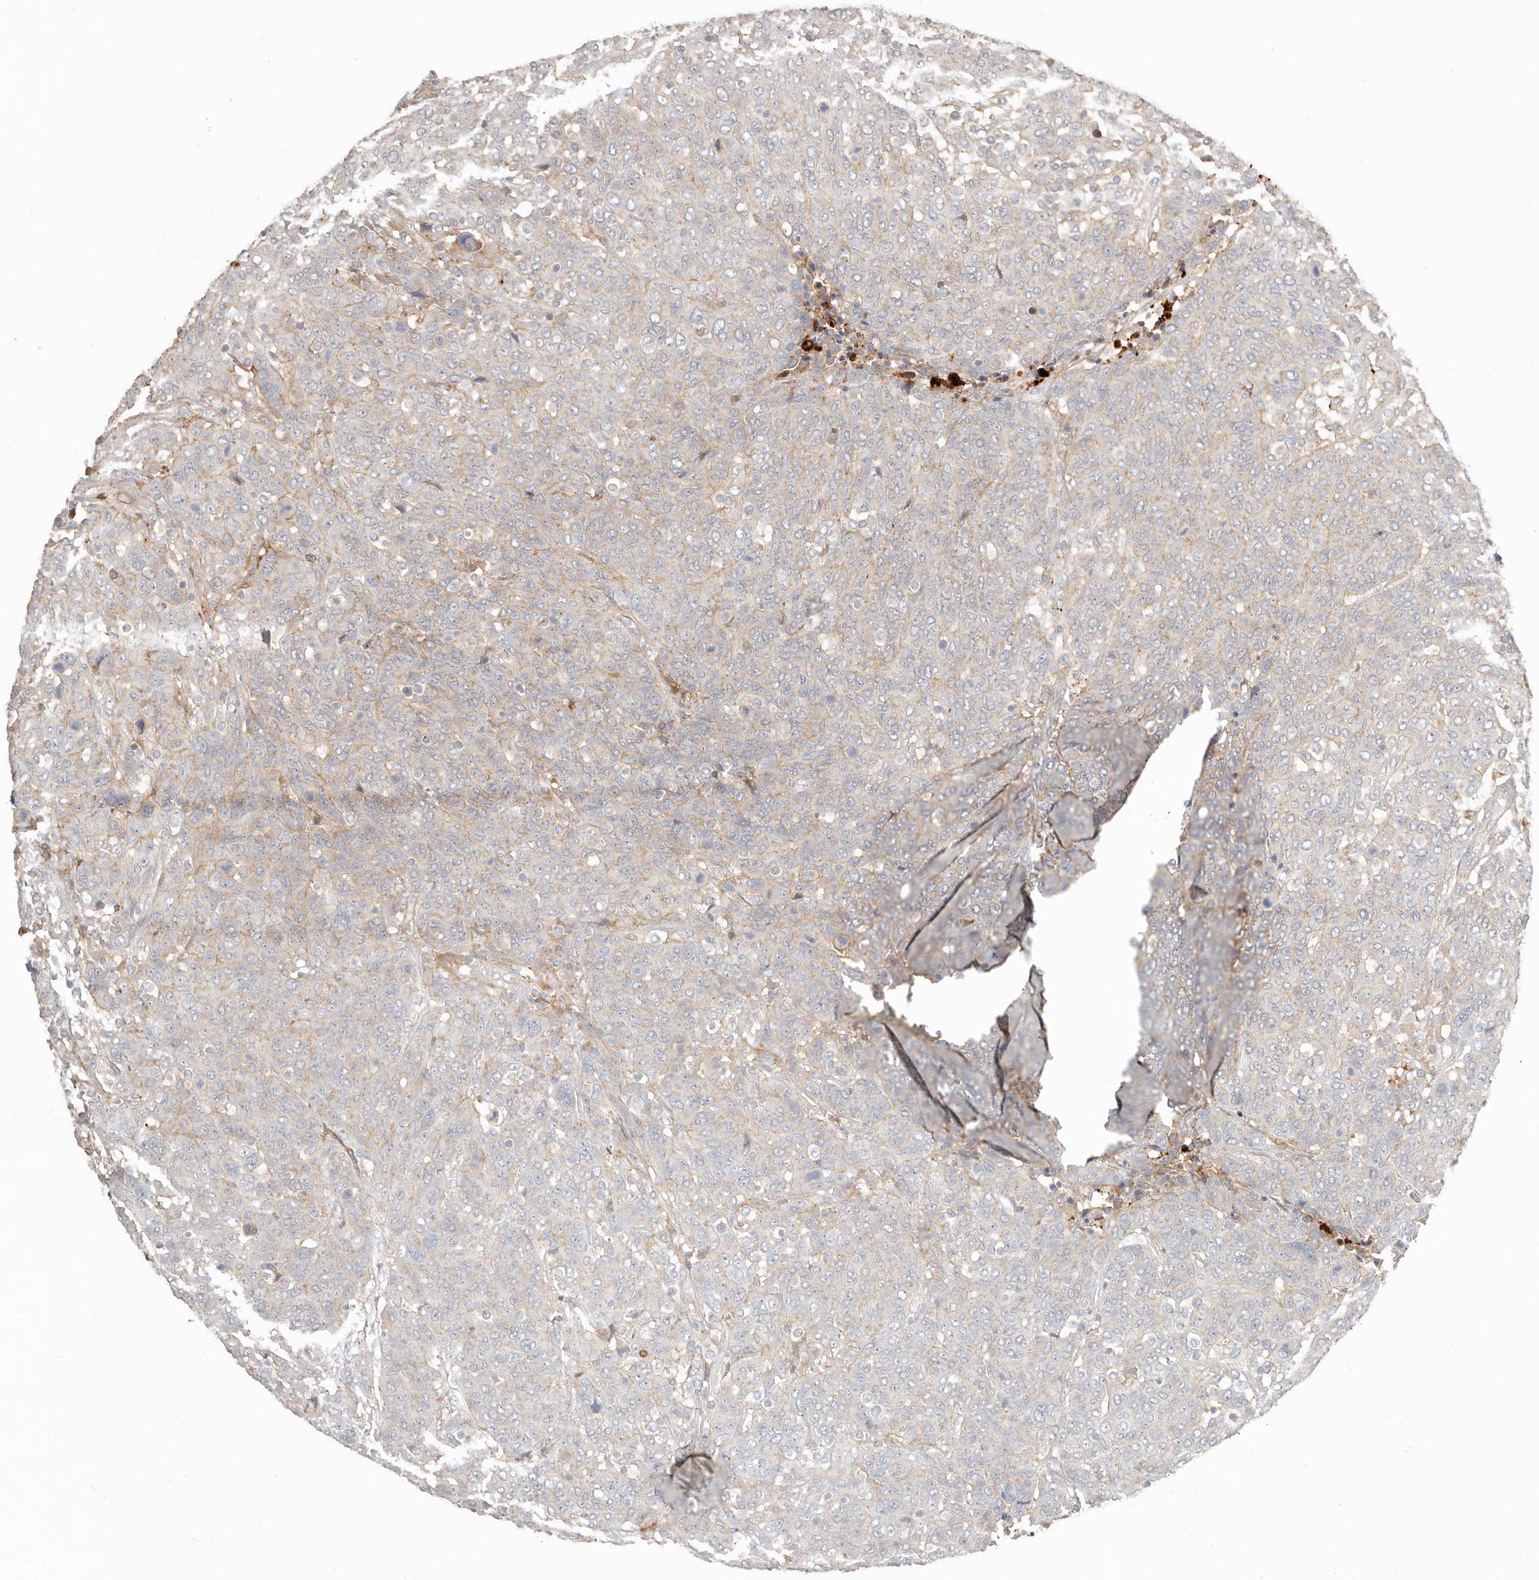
{"staining": {"intensity": "weak", "quantity": "<25%", "location": "cytoplasmic/membranous"}, "tissue": "breast cancer", "cell_type": "Tumor cells", "image_type": "cancer", "snomed": [{"axis": "morphology", "description": "Duct carcinoma"}, {"axis": "topography", "description": "Breast"}], "caption": "Human intraductal carcinoma (breast) stained for a protein using immunohistochemistry shows no staining in tumor cells.", "gene": "MTFR2", "patient": {"sex": "female", "age": 37}}